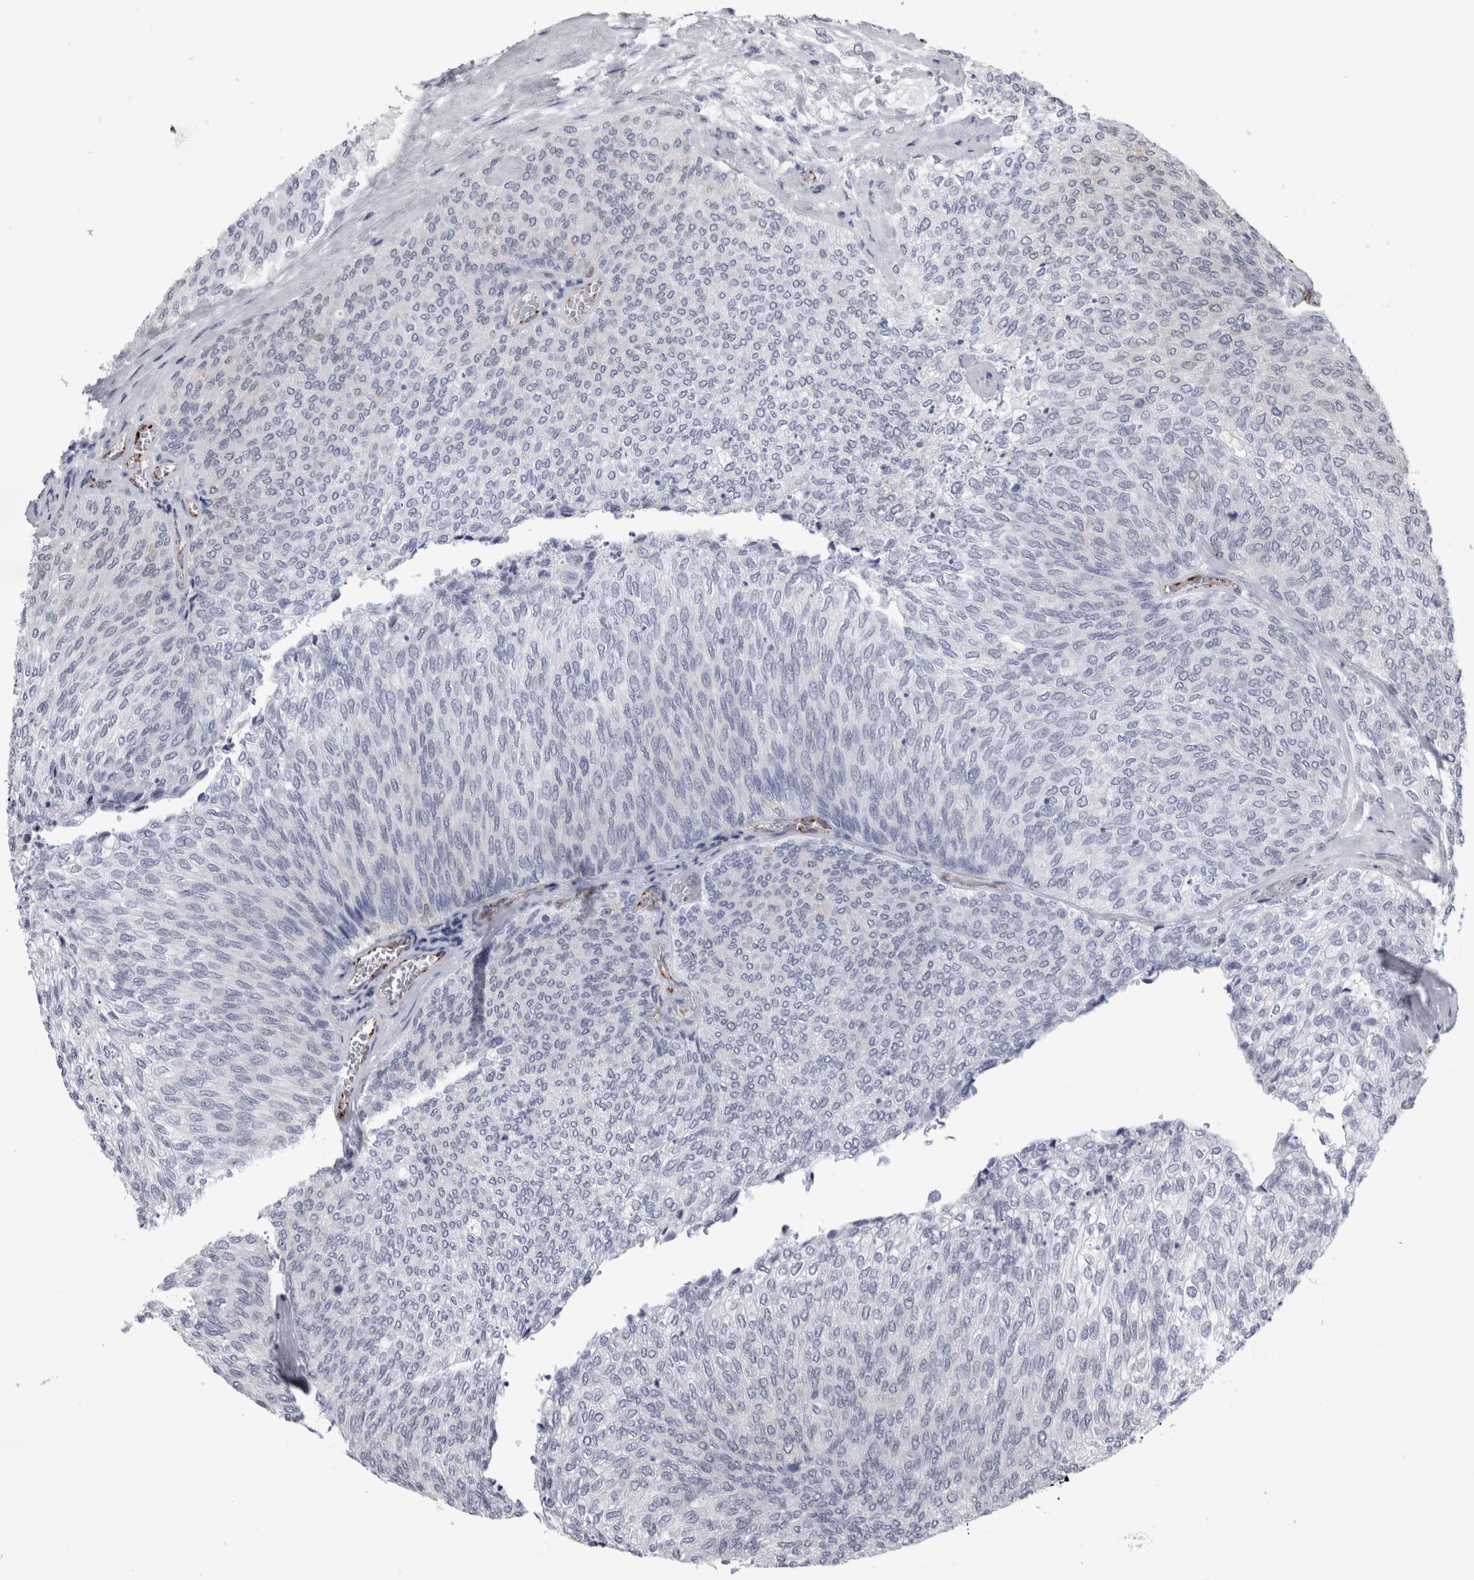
{"staining": {"intensity": "negative", "quantity": "none", "location": "none"}, "tissue": "urothelial cancer", "cell_type": "Tumor cells", "image_type": "cancer", "snomed": [{"axis": "morphology", "description": "Urothelial carcinoma, Low grade"}, {"axis": "topography", "description": "Urinary bladder"}], "caption": "Tumor cells show no significant expression in low-grade urothelial carcinoma.", "gene": "ACOT7", "patient": {"sex": "female", "age": 79}}